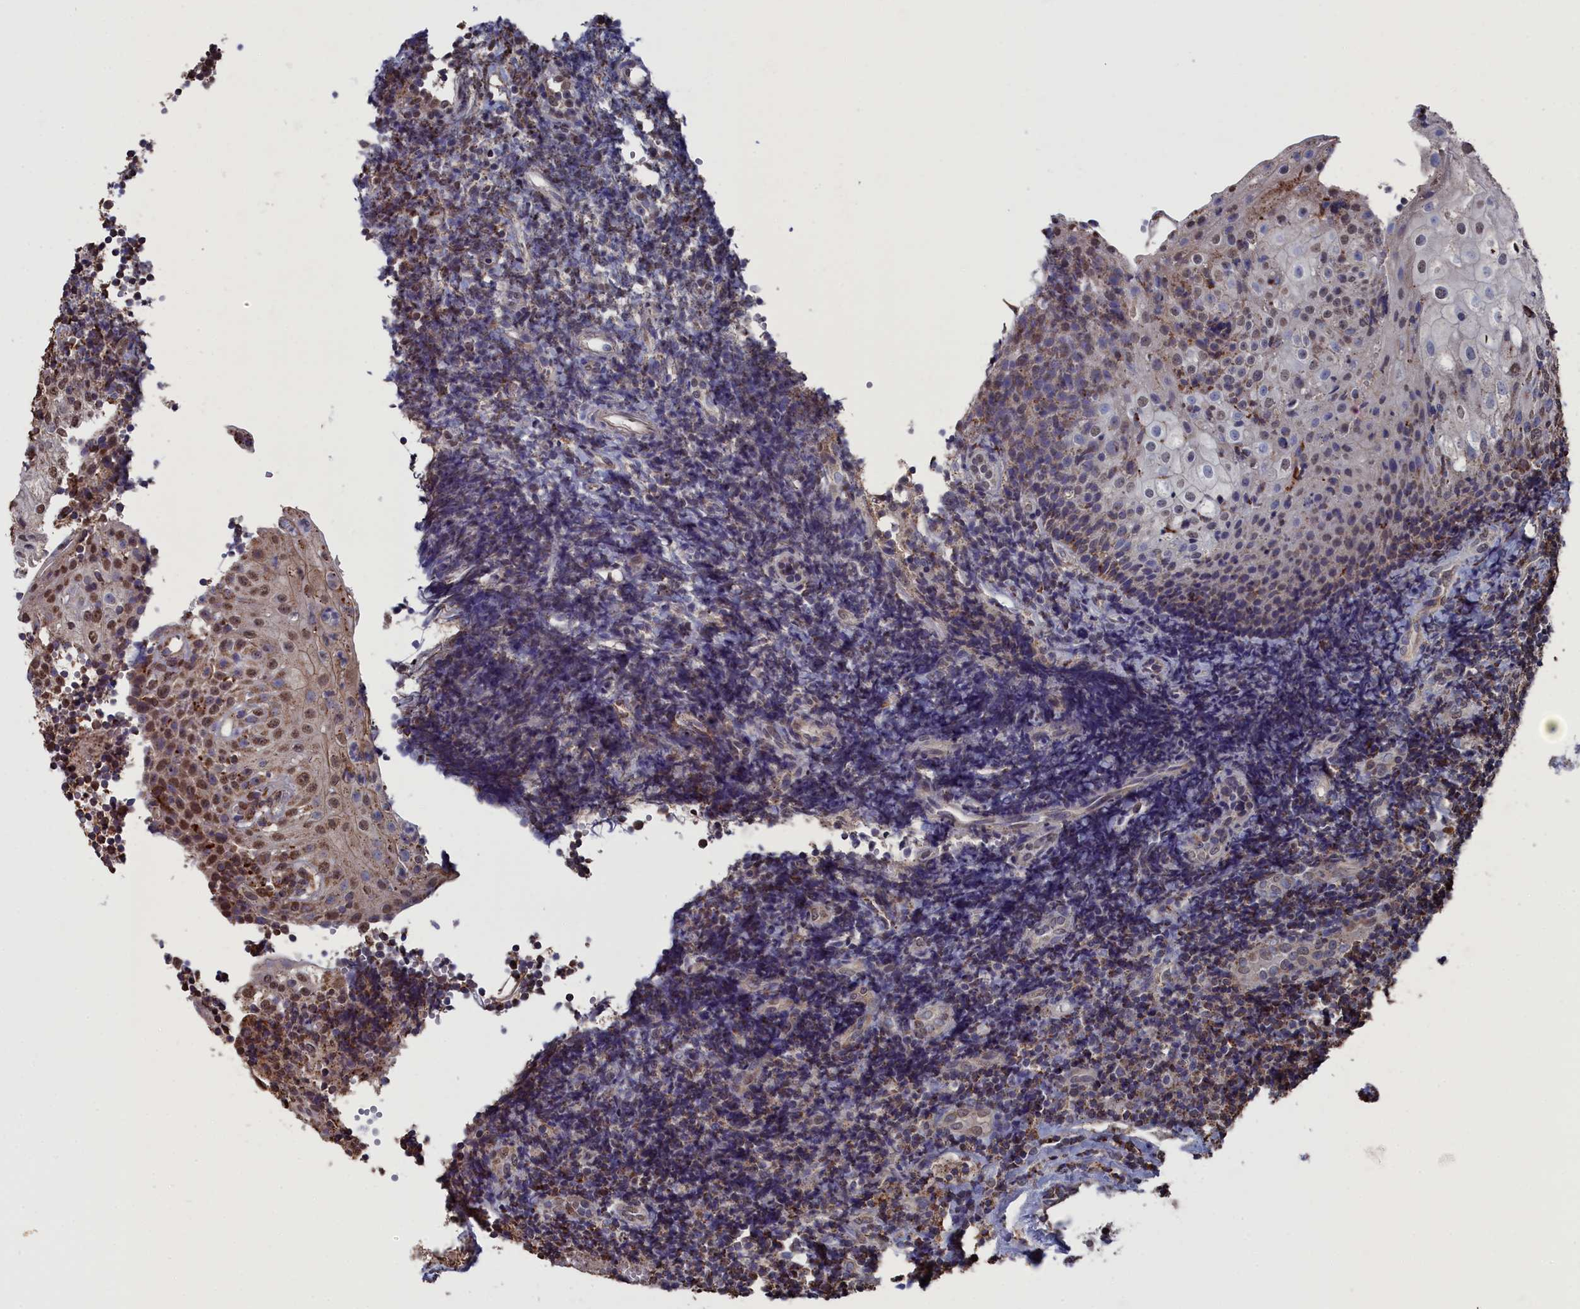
{"staining": {"intensity": "moderate", "quantity": "25%-75%", "location": "cytoplasmic/membranous"}, "tissue": "tonsil", "cell_type": "Germinal center cells", "image_type": "normal", "snomed": [{"axis": "morphology", "description": "Normal tissue, NOS"}, {"axis": "topography", "description": "Tonsil"}], "caption": "Immunohistochemistry (DAB) staining of unremarkable tonsil exhibits moderate cytoplasmic/membranous protein staining in approximately 25%-75% of germinal center cells.", "gene": "SMG9", "patient": {"sex": "female", "age": 40}}